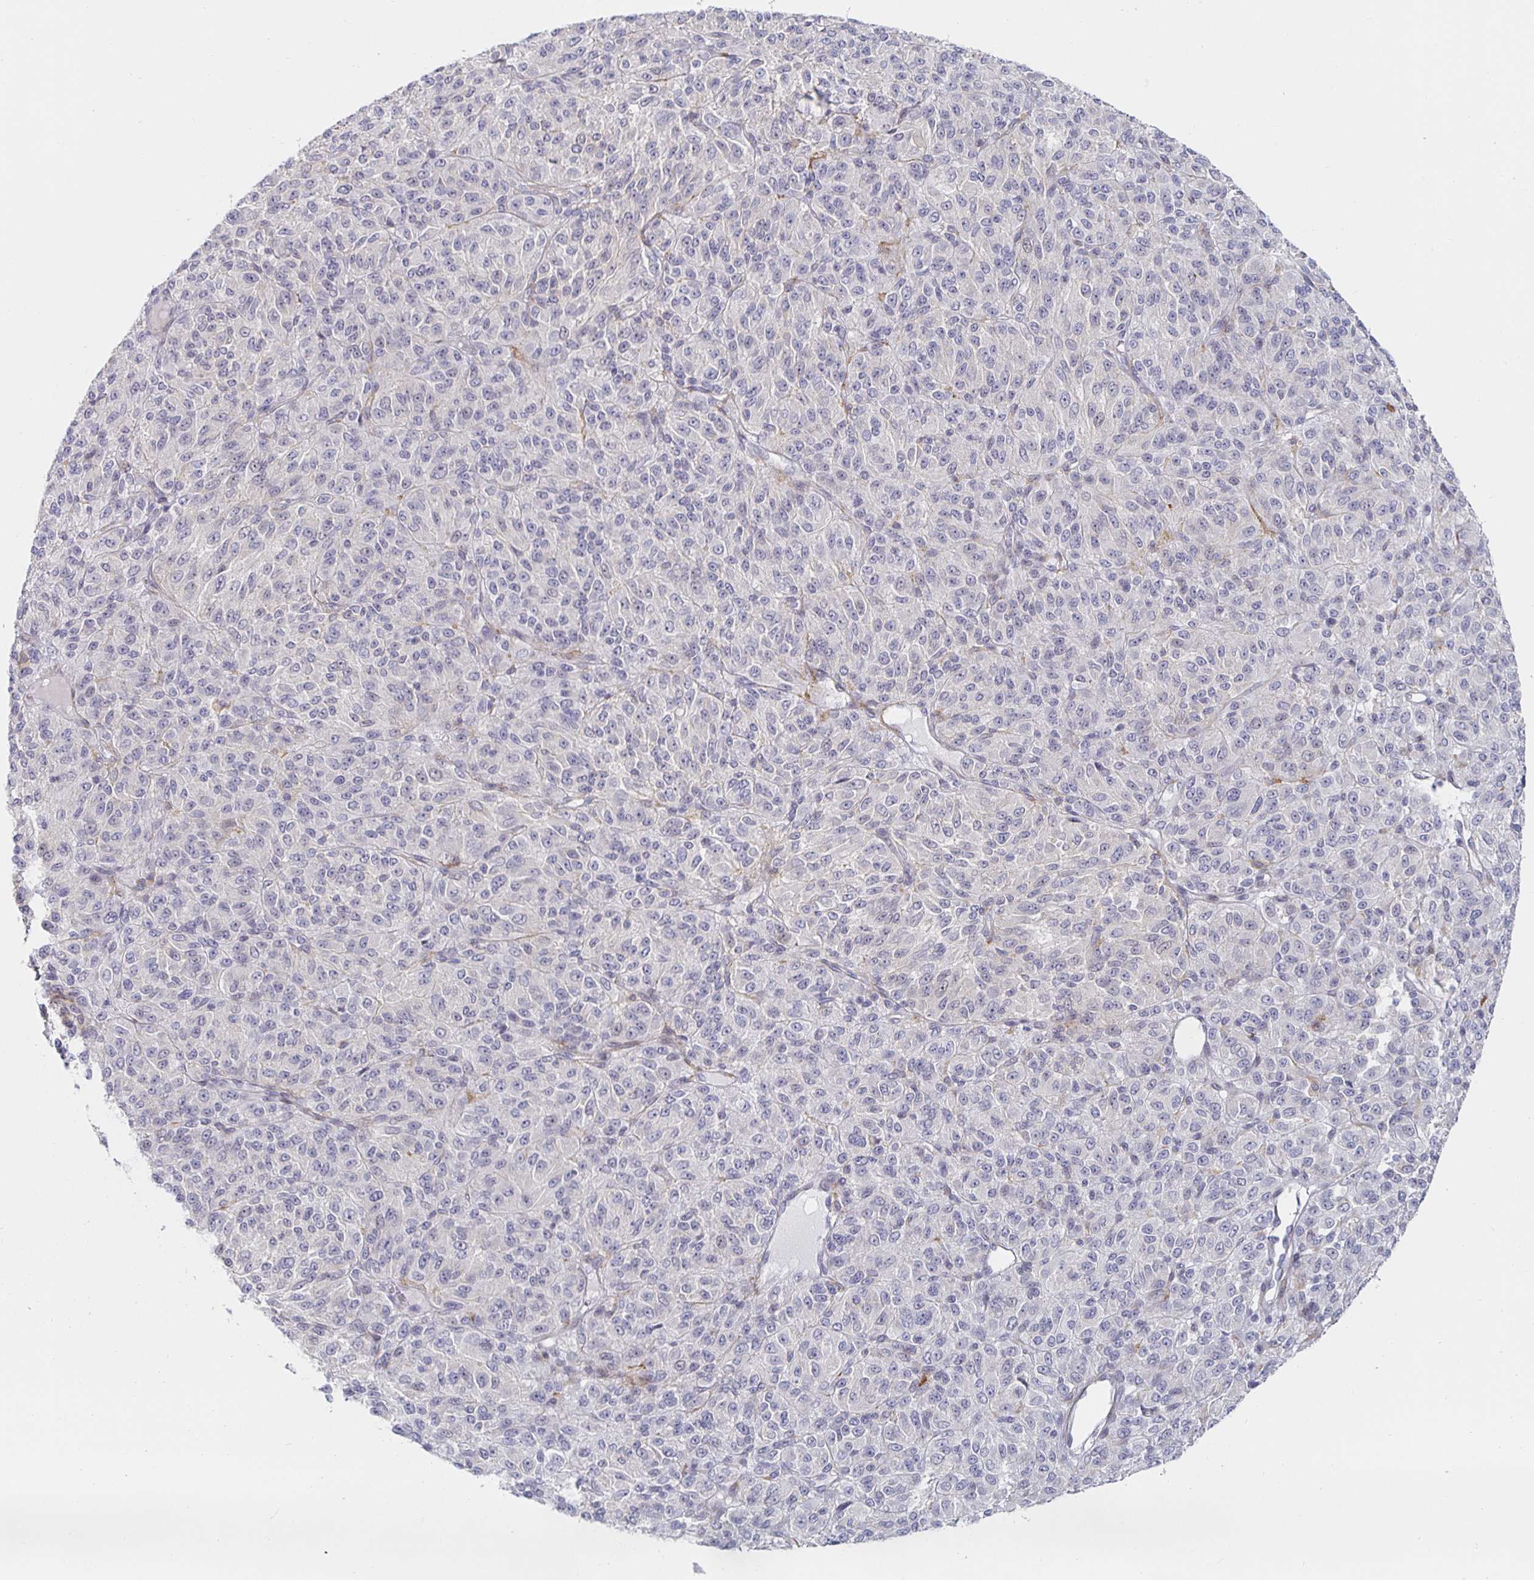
{"staining": {"intensity": "negative", "quantity": "none", "location": "none"}, "tissue": "melanoma", "cell_type": "Tumor cells", "image_type": "cancer", "snomed": [{"axis": "morphology", "description": "Malignant melanoma, Metastatic site"}, {"axis": "topography", "description": "Brain"}], "caption": "This photomicrograph is of malignant melanoma (metastatic site) stained with immunohistochemistry to label a protein in brown with the nuclei are counter-stained blue. There is no positivity in tumor cells. The staining was performed using DAB (3,3'-diaminobenzidine) to visualize the protein expression in brown, while the nuclei were stained in blue with hematoxylin (Magnification: 20x).", "gene": "S100G", "patient": {"sex": "female", "age": 56}}